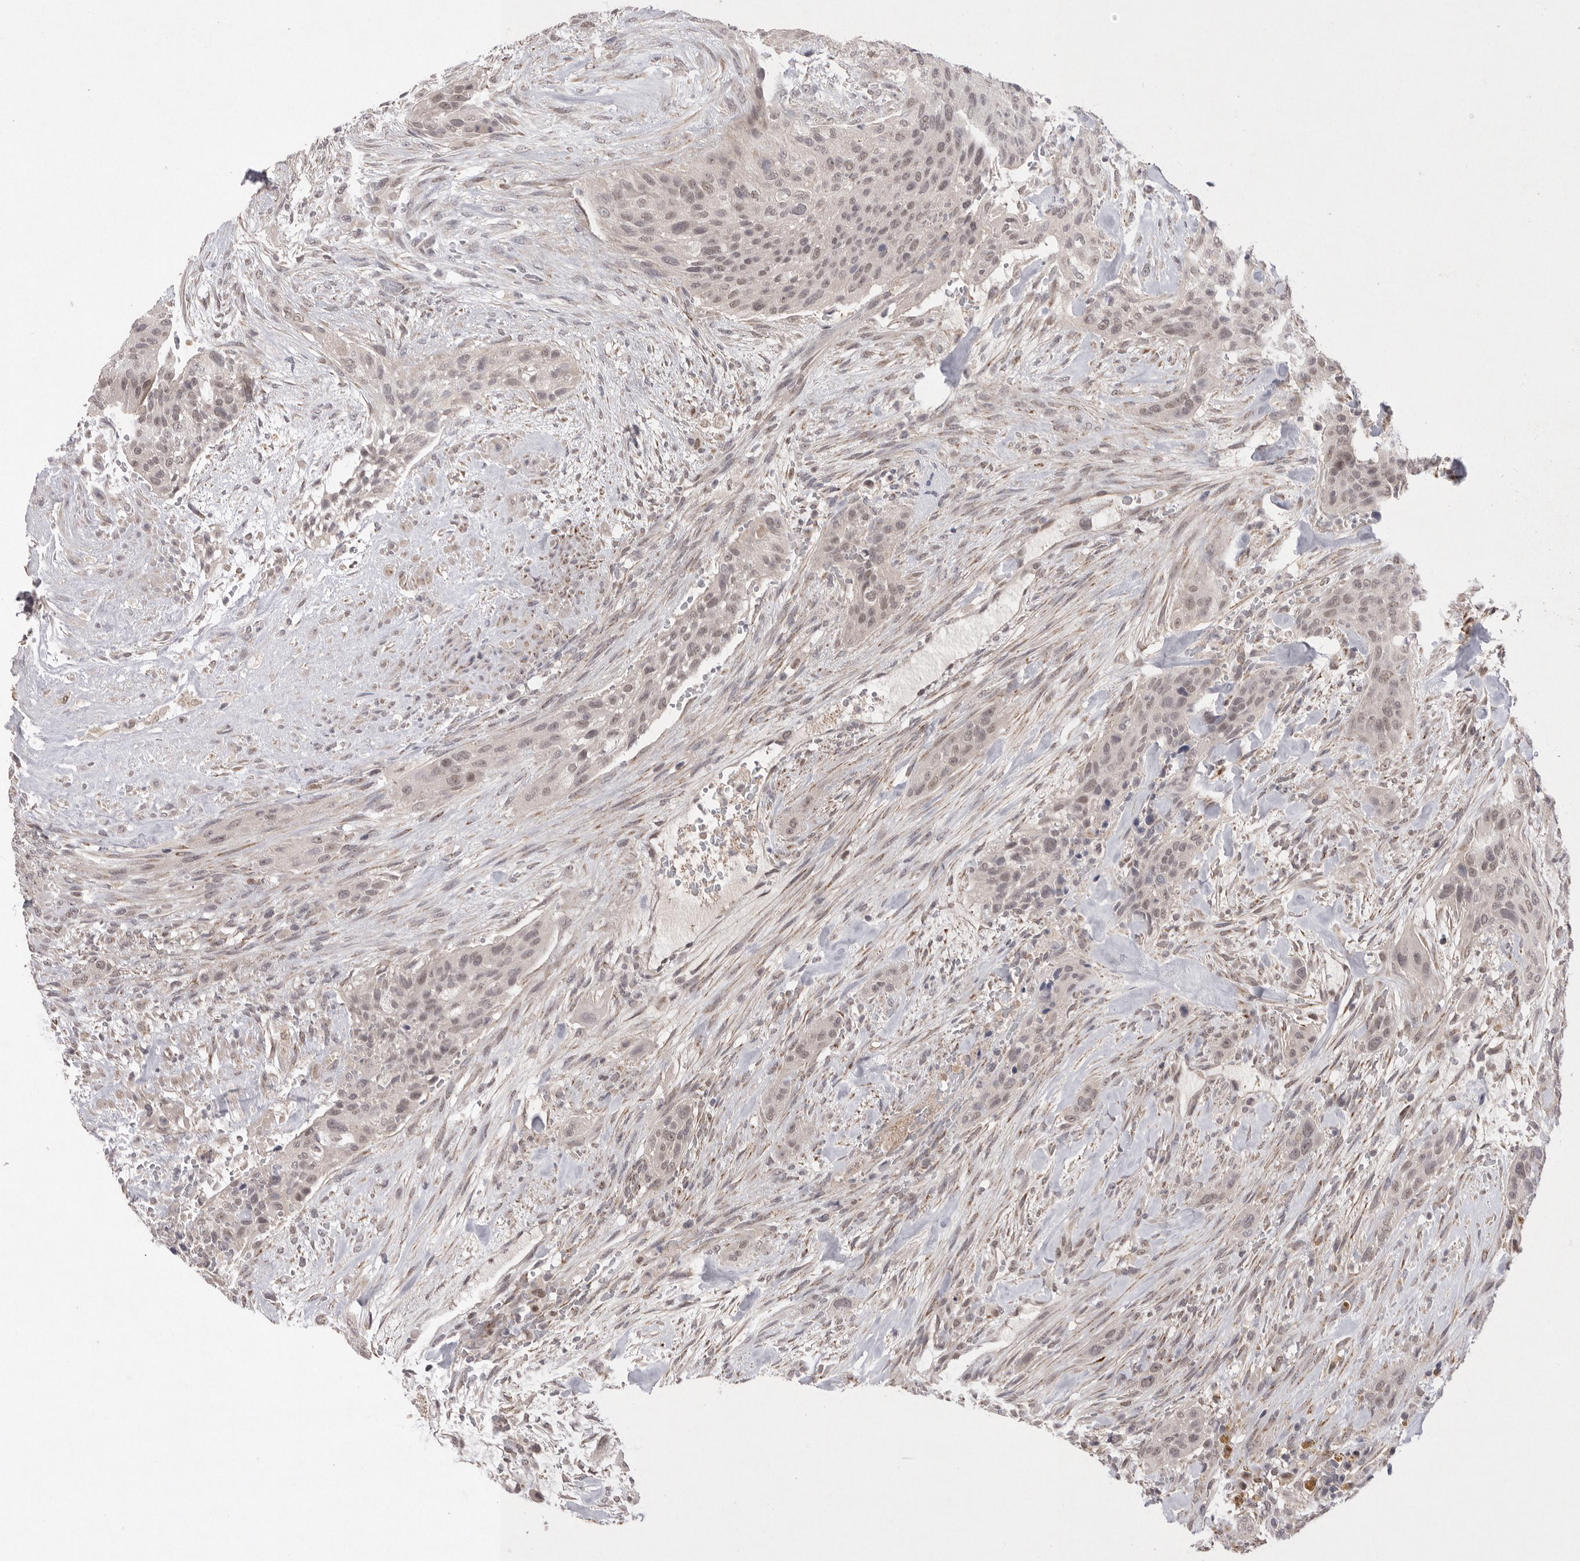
{"staining": {"intensity": "weak", "quantity": ">75%", "location": "nuclear"}, "tissue": "urothelial cancer", "cell_type": "Tumor cells", "image_type": "cancer", "snomed": [{"axis": "morphology", "description": "Urothelial carcinoma, High grade"}, {"axis": "topography", "description": "Urinary bladder"}], "caption": "Urothelial carcinoma (high-grade) was stained to show a protein in brown. There is low levels of weak nuclear staining in about >75% of tumor cells.", "gene": "HUS1", "patient": {"sex": "male", "age": 35}}